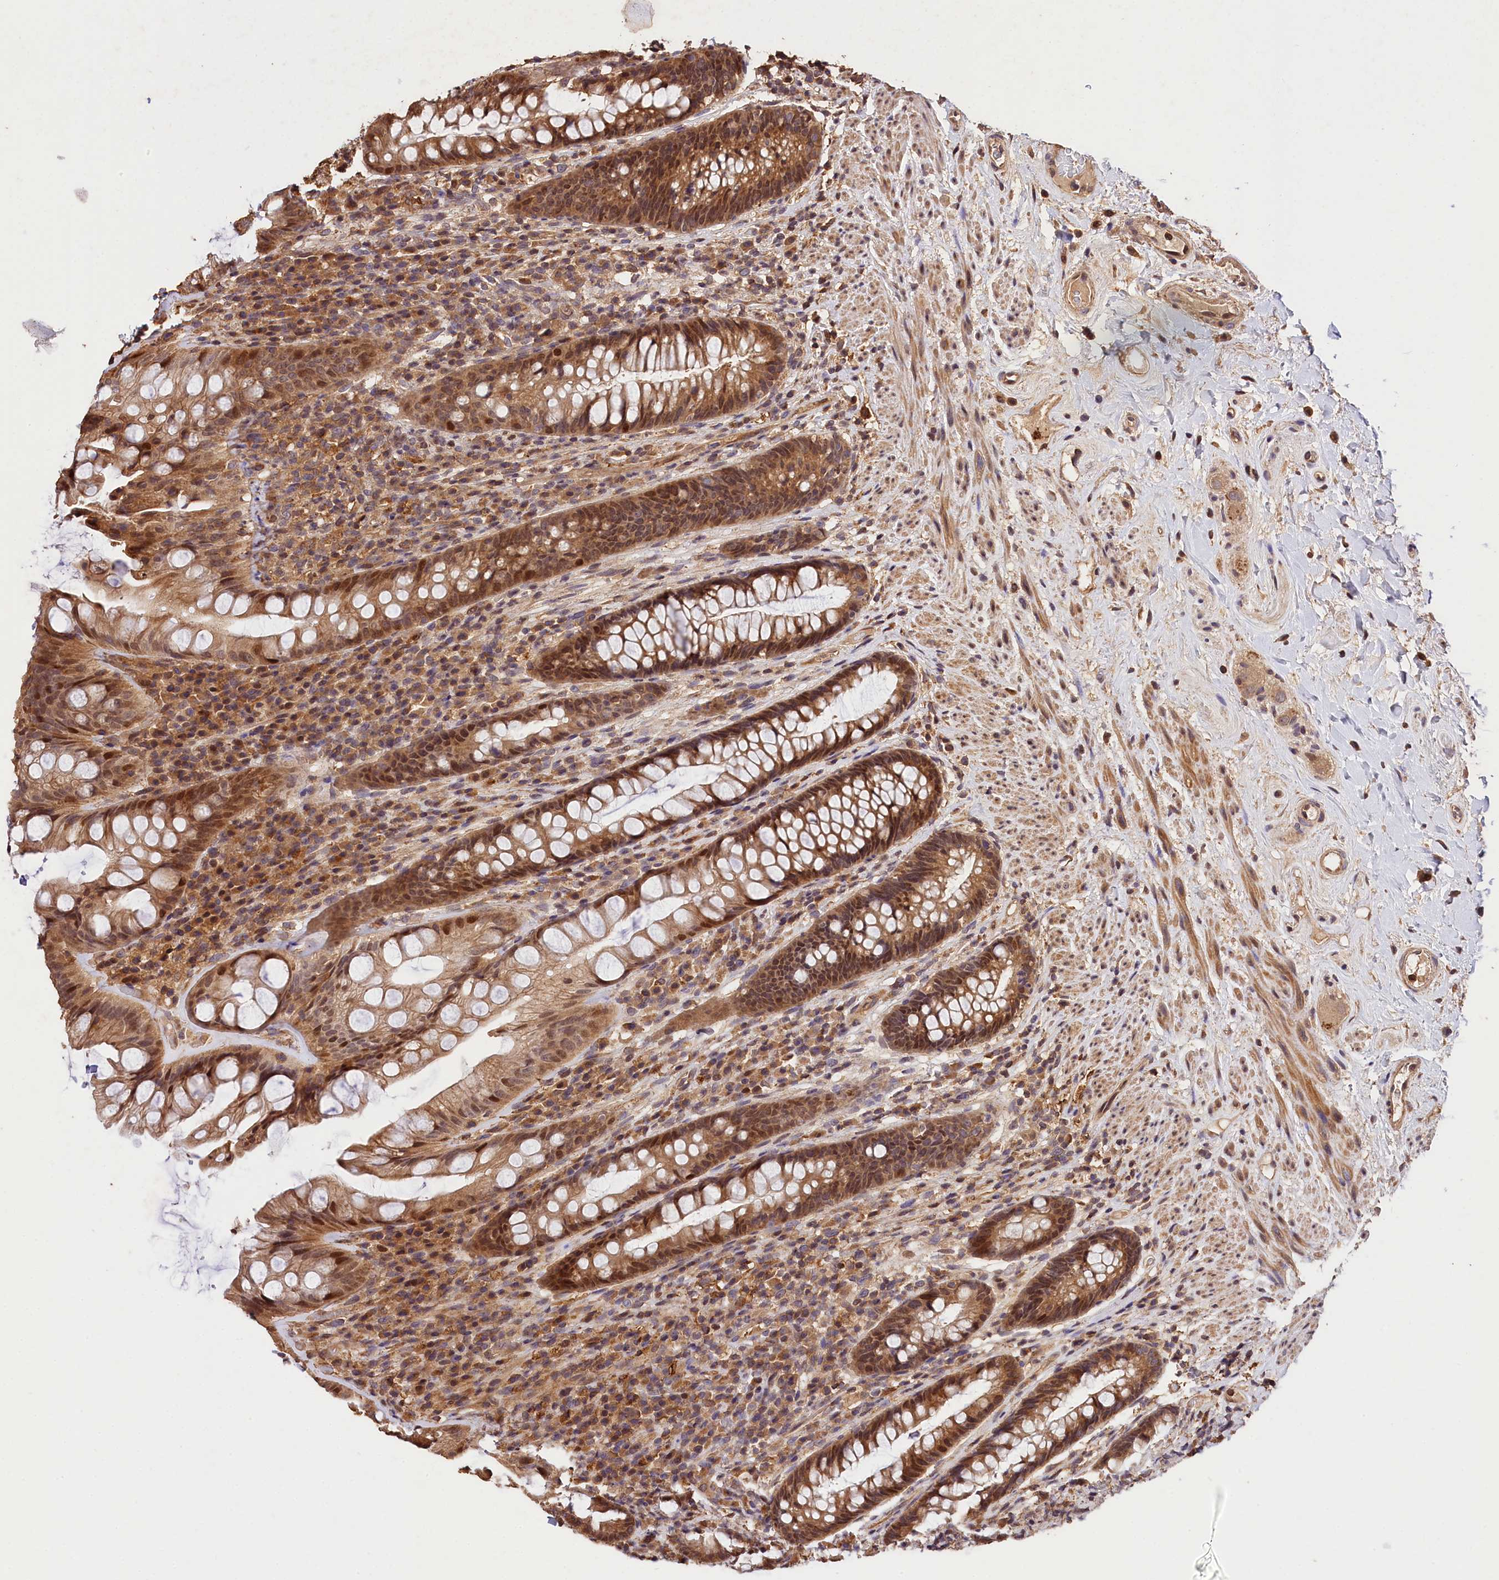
{"staining": {"intensity": "moderate", "quantity": ">75%", "location": "cytoplasmic/membranous,nuclear"}, "tissue": "rectum", "cell_type": "Glandular cells", "image_type": "normal", "snomed": [{"axis": "morphology", "description": "Normal tissue, NOS"}, {"axis": "topography", "description": "Rectum"}], "caption": "A brown stain labels moderate cytoplasmic/membranous,nuclear expression of a protein in glandular cells of benign rectum. Using DAB (3,3'-diaminobenzidine) (brown) and hematoxylin (blue) stains, captured at high magnification using brightfield microscopy.", "gene": "KPTN", "patient": {"sex": "male", "age": 74}}